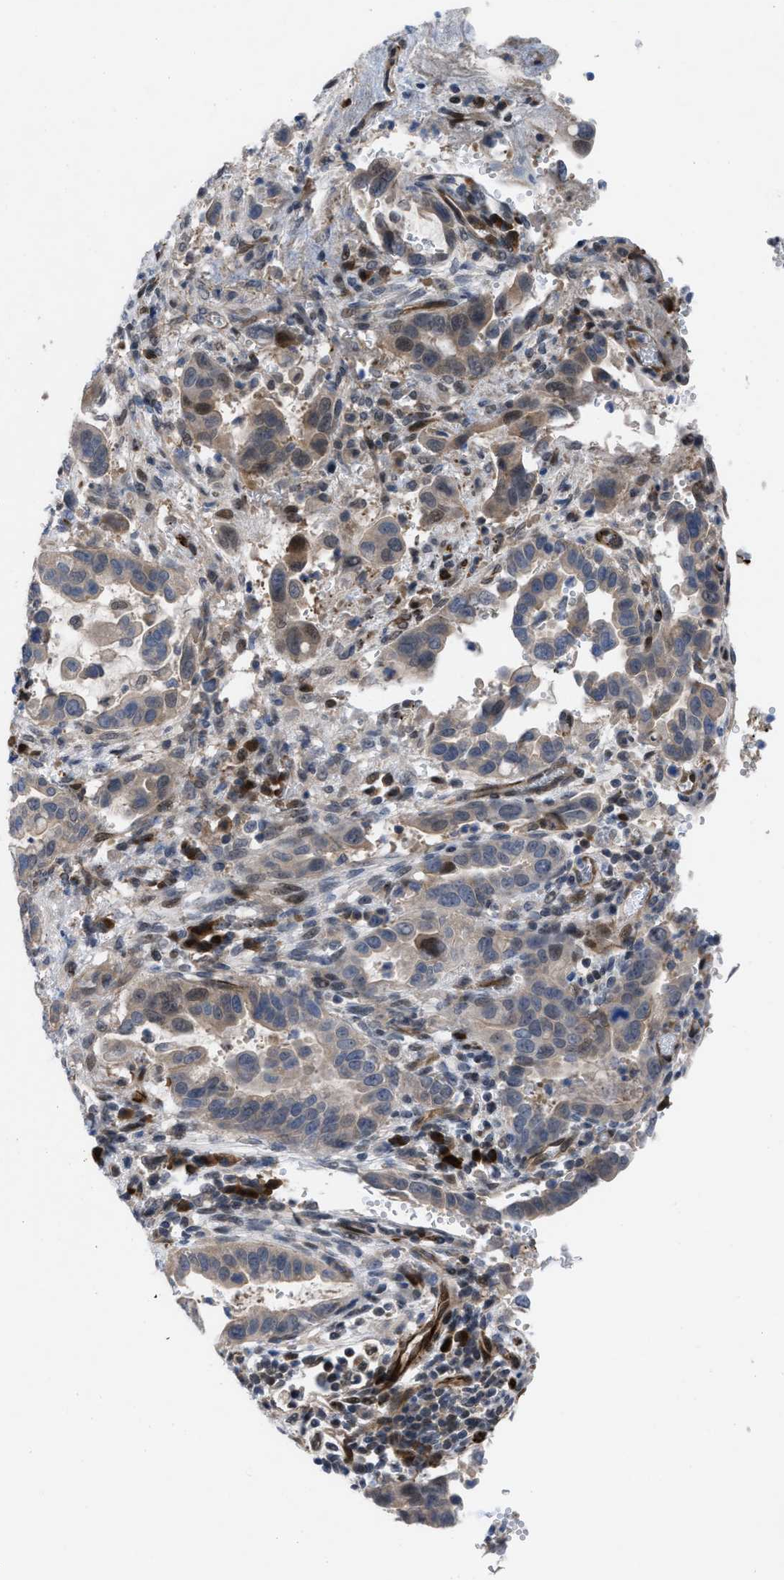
{"staining": {"intensity": "moderate", "quantity": ">75%", "location": "cytoplasmic/membranous"}, "tissue": "pancreatic cancer", "cell_type": "Tumor cells", "image_type": "cancer", "snomed": [{"axis": "morphology", "description": "Adenocarcinoma, NOS"}, {"axis": "topography", "description": "Pancreas"}], "caption": "Adenocarcinoma (pancreatic) stained for a protein (brown) reveals moderate cytoplasmic/membranous positive positivity in approximately >75% of tumor cells.", "gene": "IL17RE", "patient": {"sex": "female", "age": 70}}